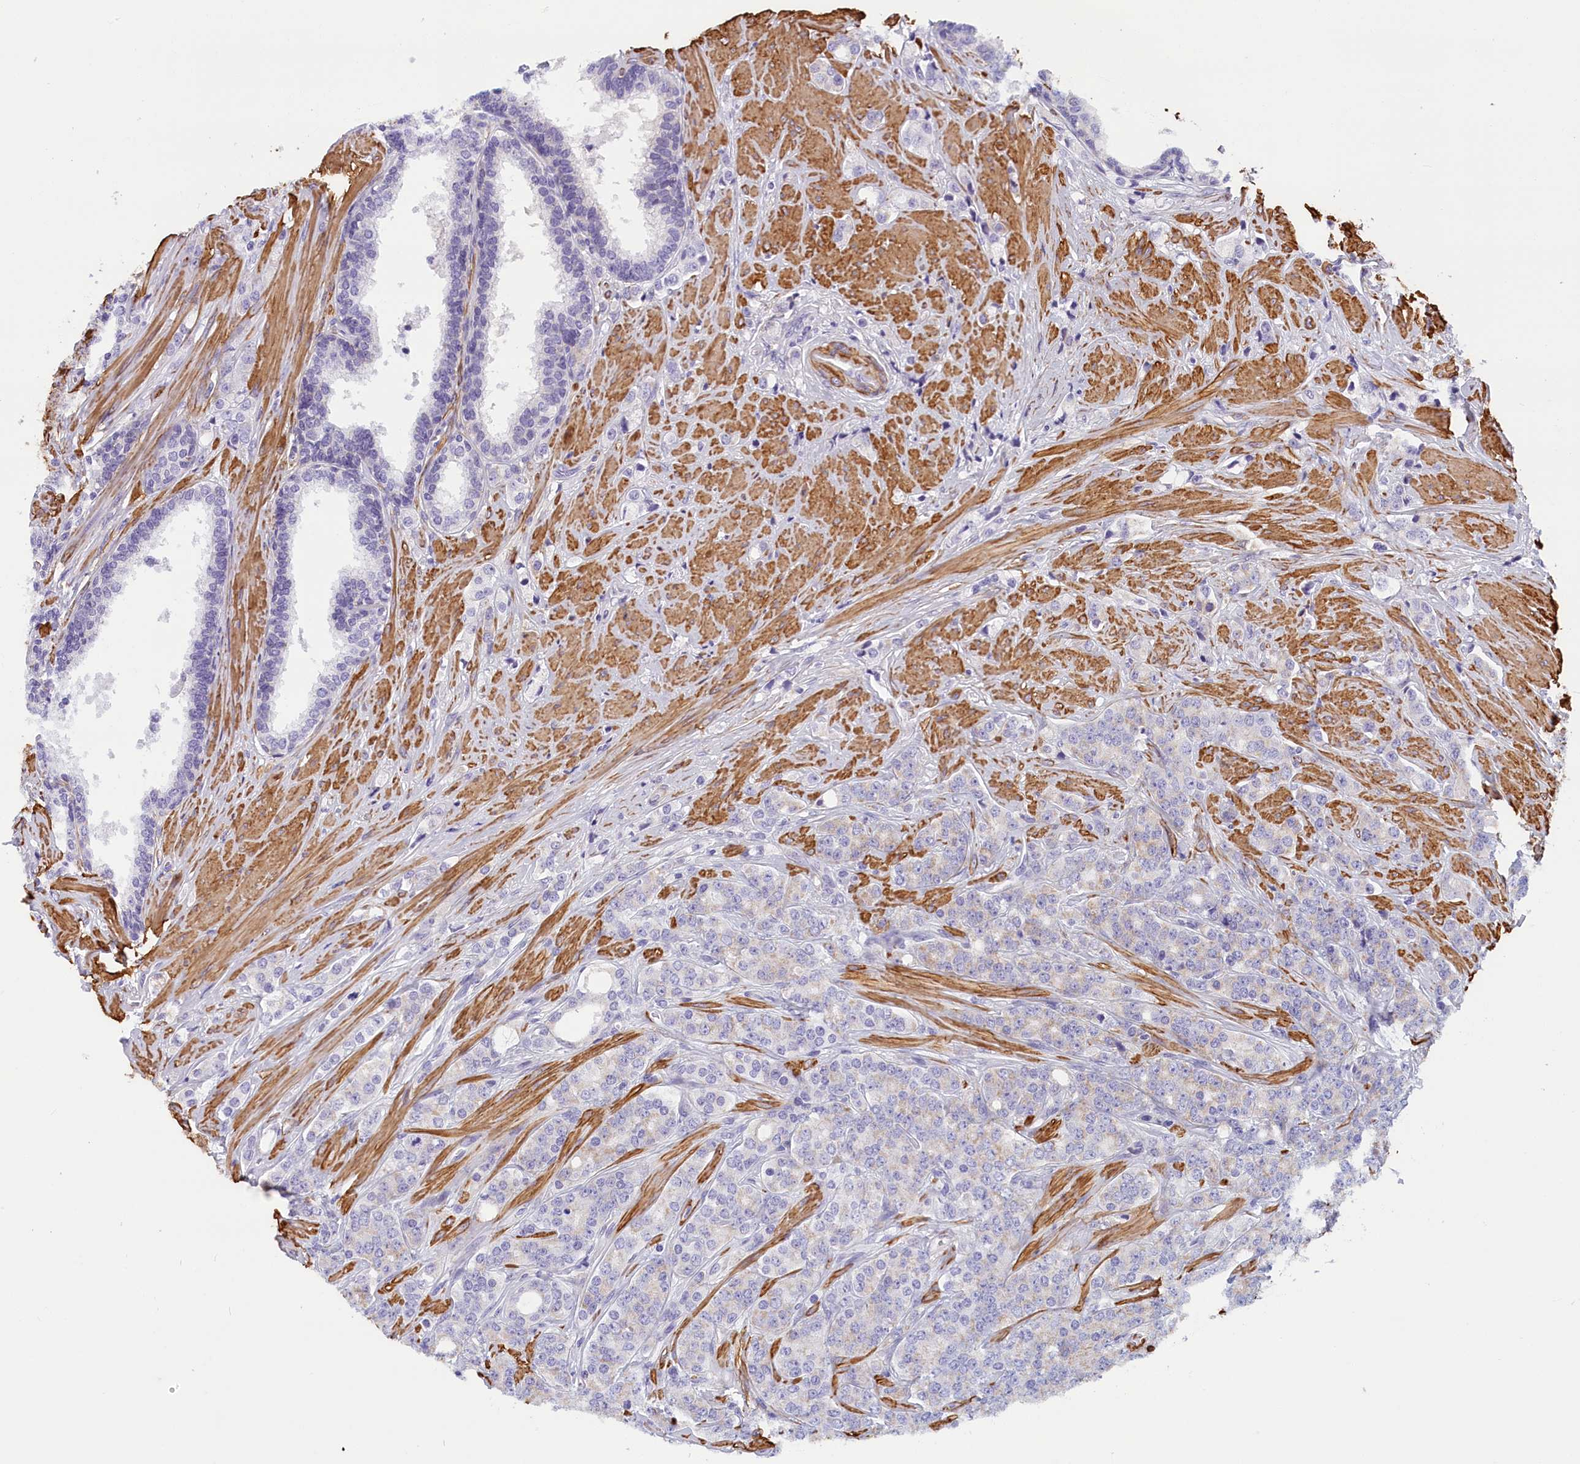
{"staining": {"intensity": "negative", "quantity": "none", "location": "none"}, "tissue": "prostate cancer", "cell_type": "Tumor cells", "image_type": "cancer", "snomed": [{"axis": "morphology", "description": "Adenocarcinoma, High grade"}, {"axis": "topography", "description": "Prostate"}], "caption": "The immunohistochemistry (IHC) micrograph has no significant expression in tumor cells of prostate cancer (adenocarcinoma (high-grade)) tissue. (DAB immunohistochemistry (IHC) visualized using brightfield microscopy, high magnification).", "gene": "BCL2L13", "patient": {"sex": "male", "age": 62}}